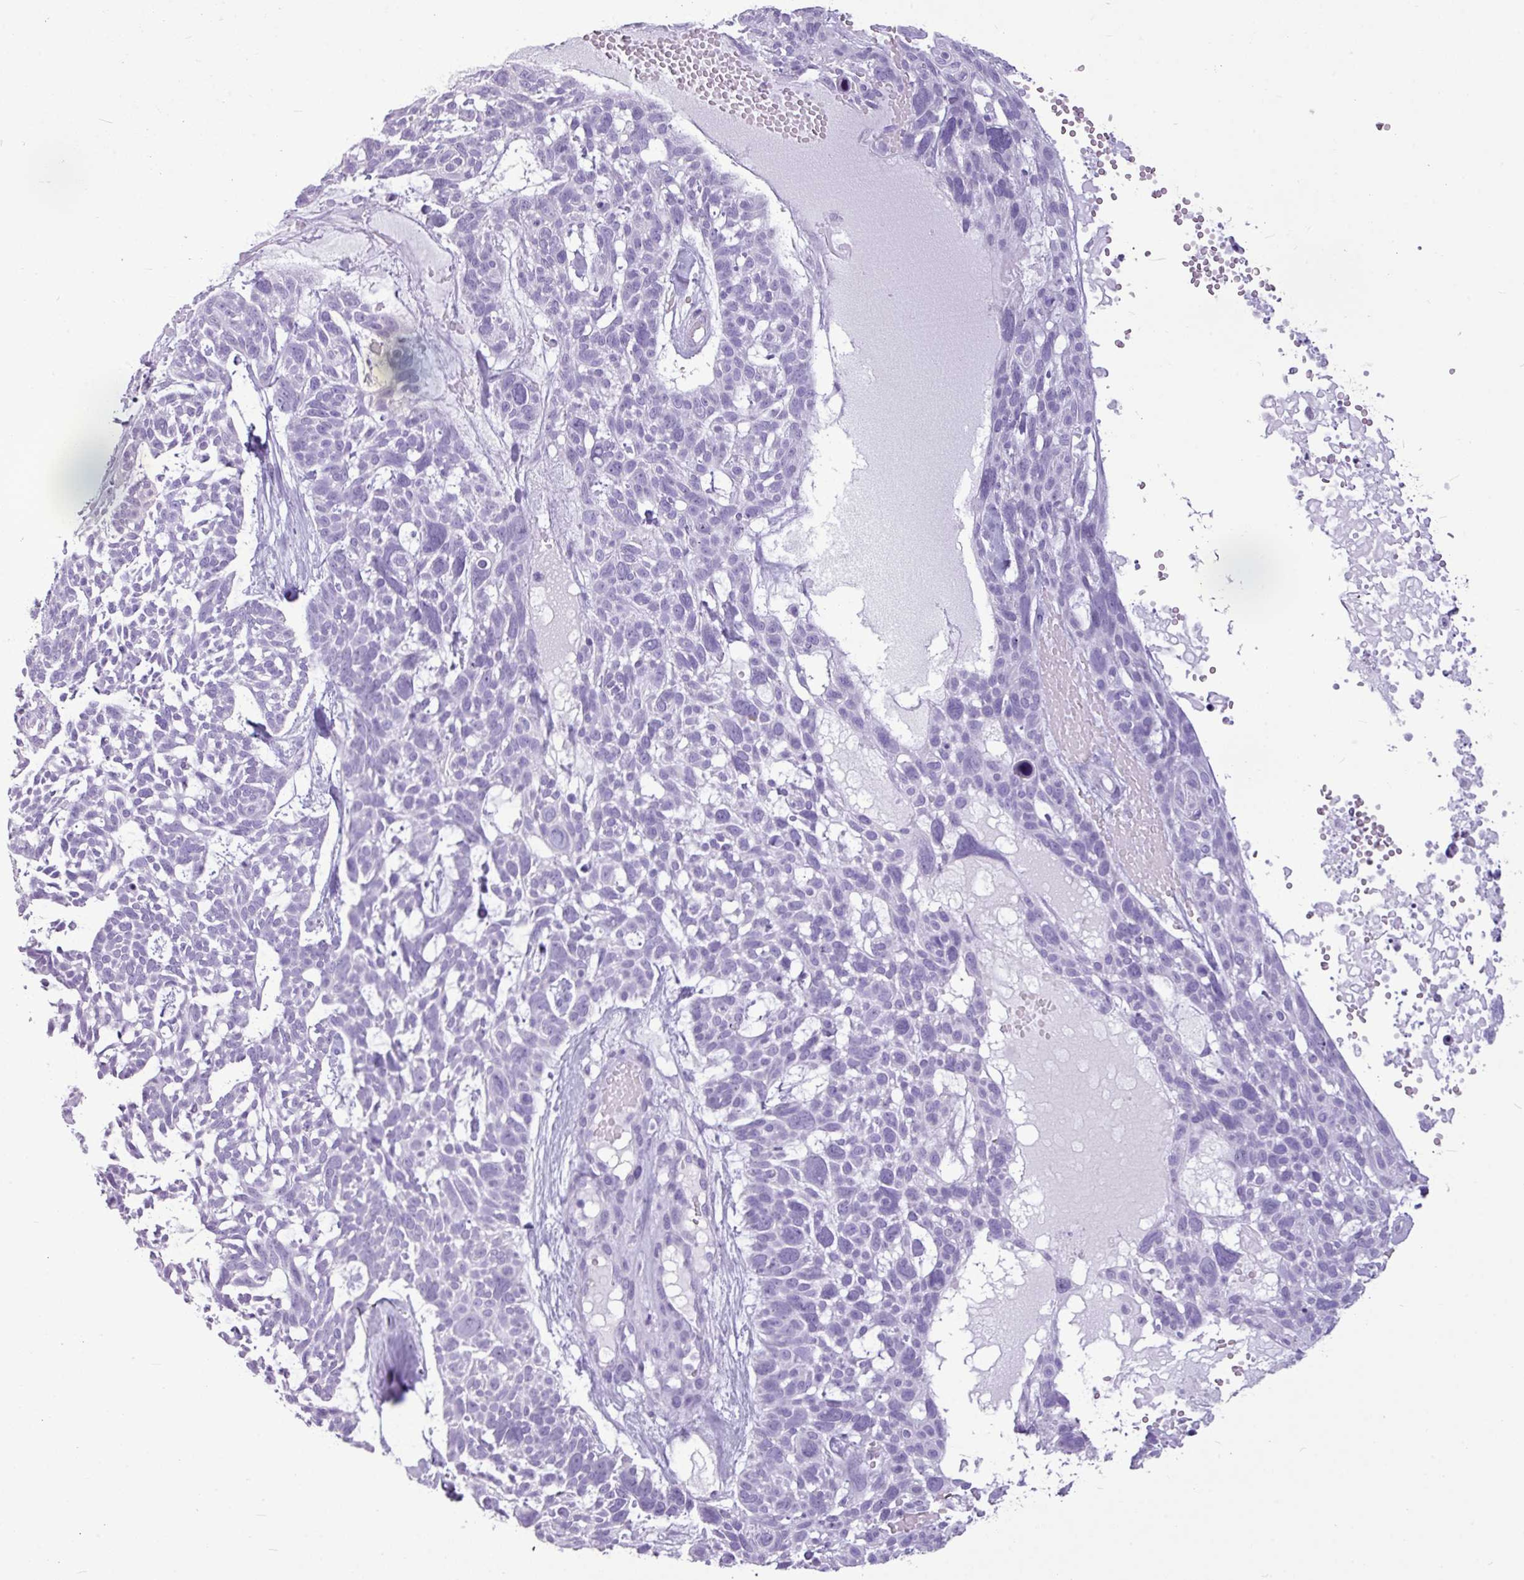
{"staining": {"intensity": "negative", "quantity": "none", "location": "none"}, "tissue": "skin cancer", "cell_type": "Tumor cells", "image_type": "cancer", "snomed": [{"axis": "morphology", "description": "Basal cell carcinoma"}, {"axis": "topography", "description": "Skin"}], "caption": "Immunohistochemical staining of basal cell carcinoma (skin) displays no significant staining in tumor cells.", "gene": "AMY1B", "patient": {"sex": "male", "age": 88}}